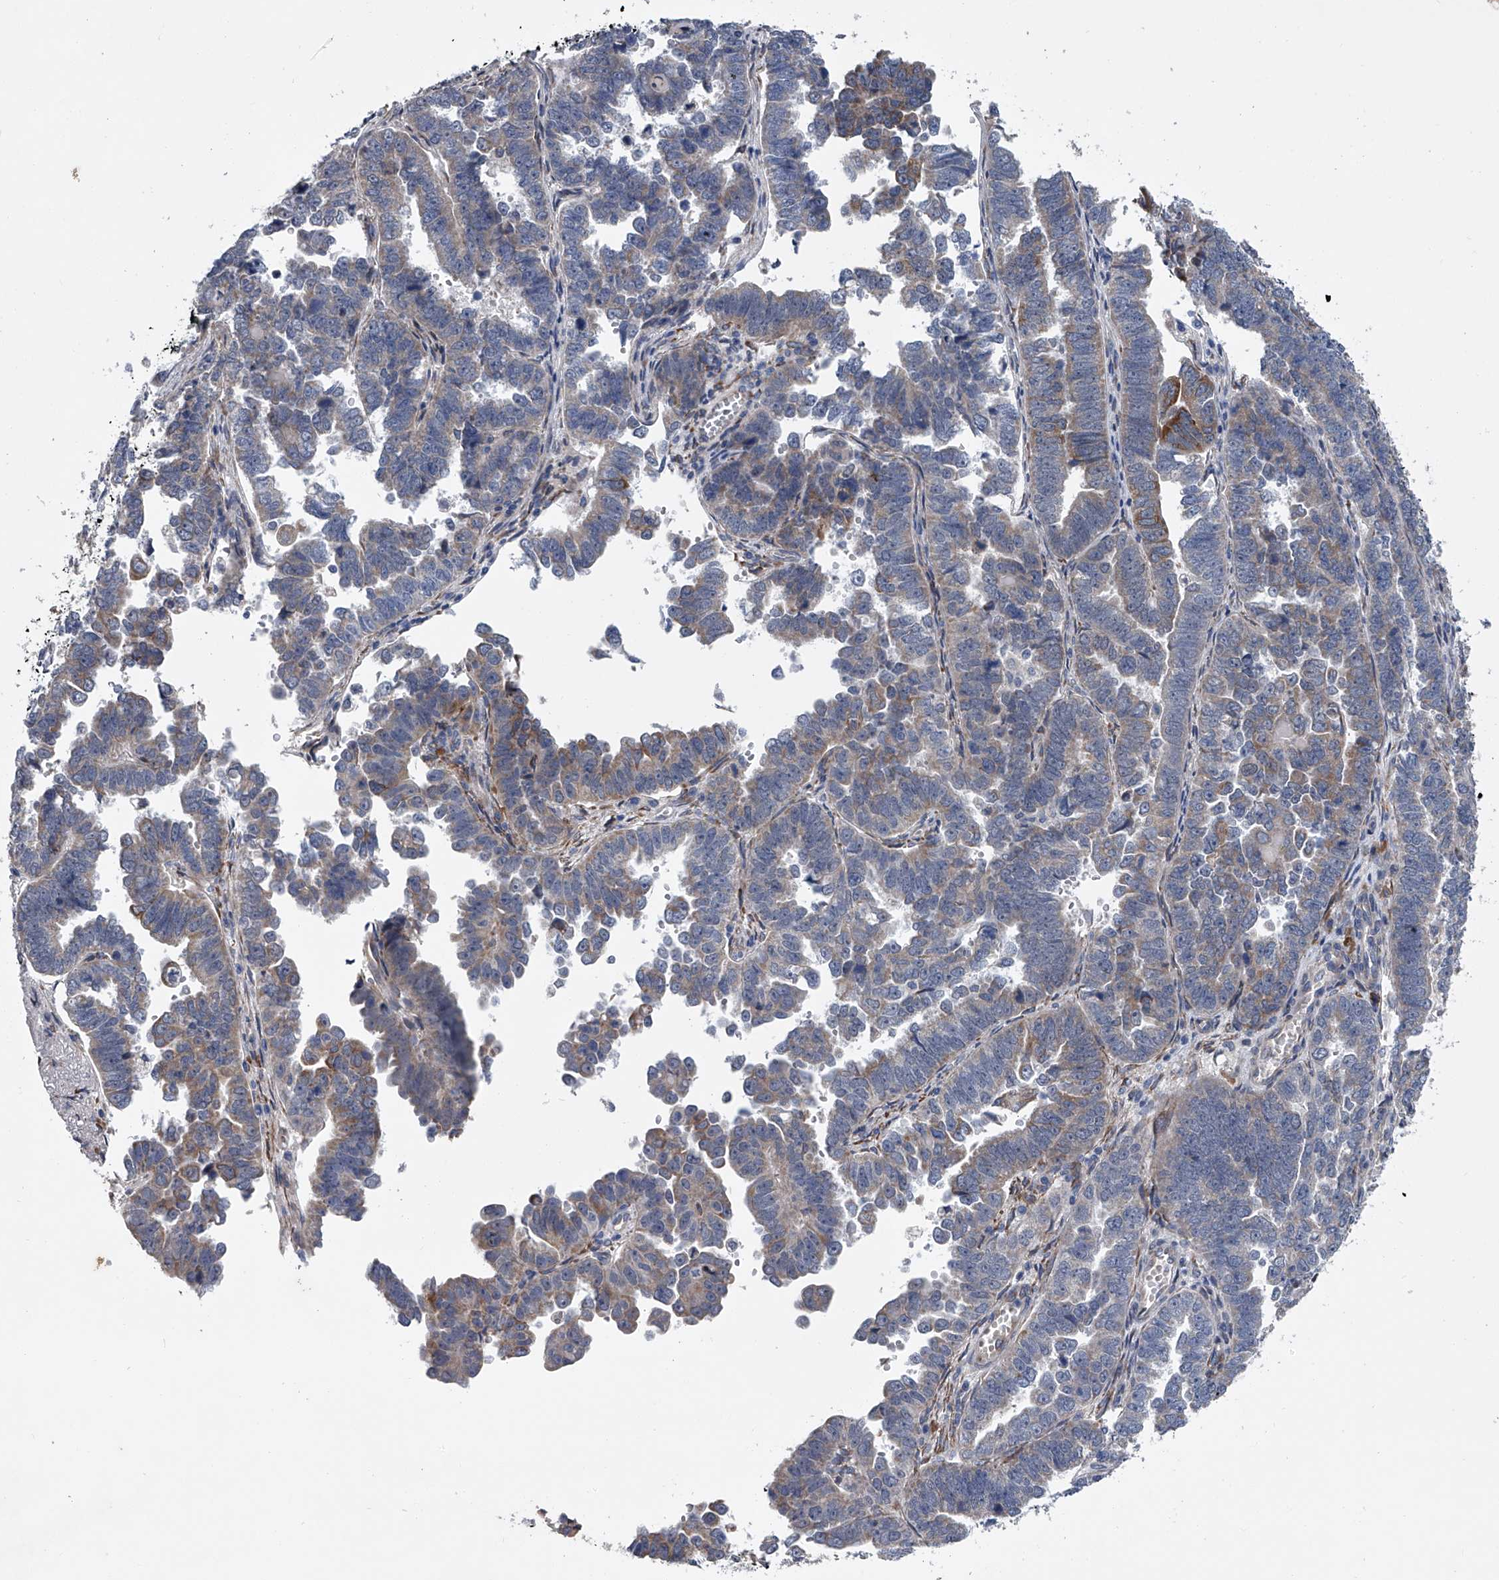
{"staining": {"intensity": "weak", "quantity": "<25%", "location": "cytoplasmic/membranous"}, "tissue": "endometrial cancer", "cell_type": "Tumor cells", "image_type": "cancer", "snomed": [{"axis": "morphology", "description": "Adenocarcinoma, NOS"}, {"axis": "topography", "description": "Endometrium"}], "caption": "Immunohistochemical staining of adenocarcinoma (endometrial) displays no significant staining in tumor cells.", "gene": "ABCG1", "patient": {"sex": "female", "age": 75}}